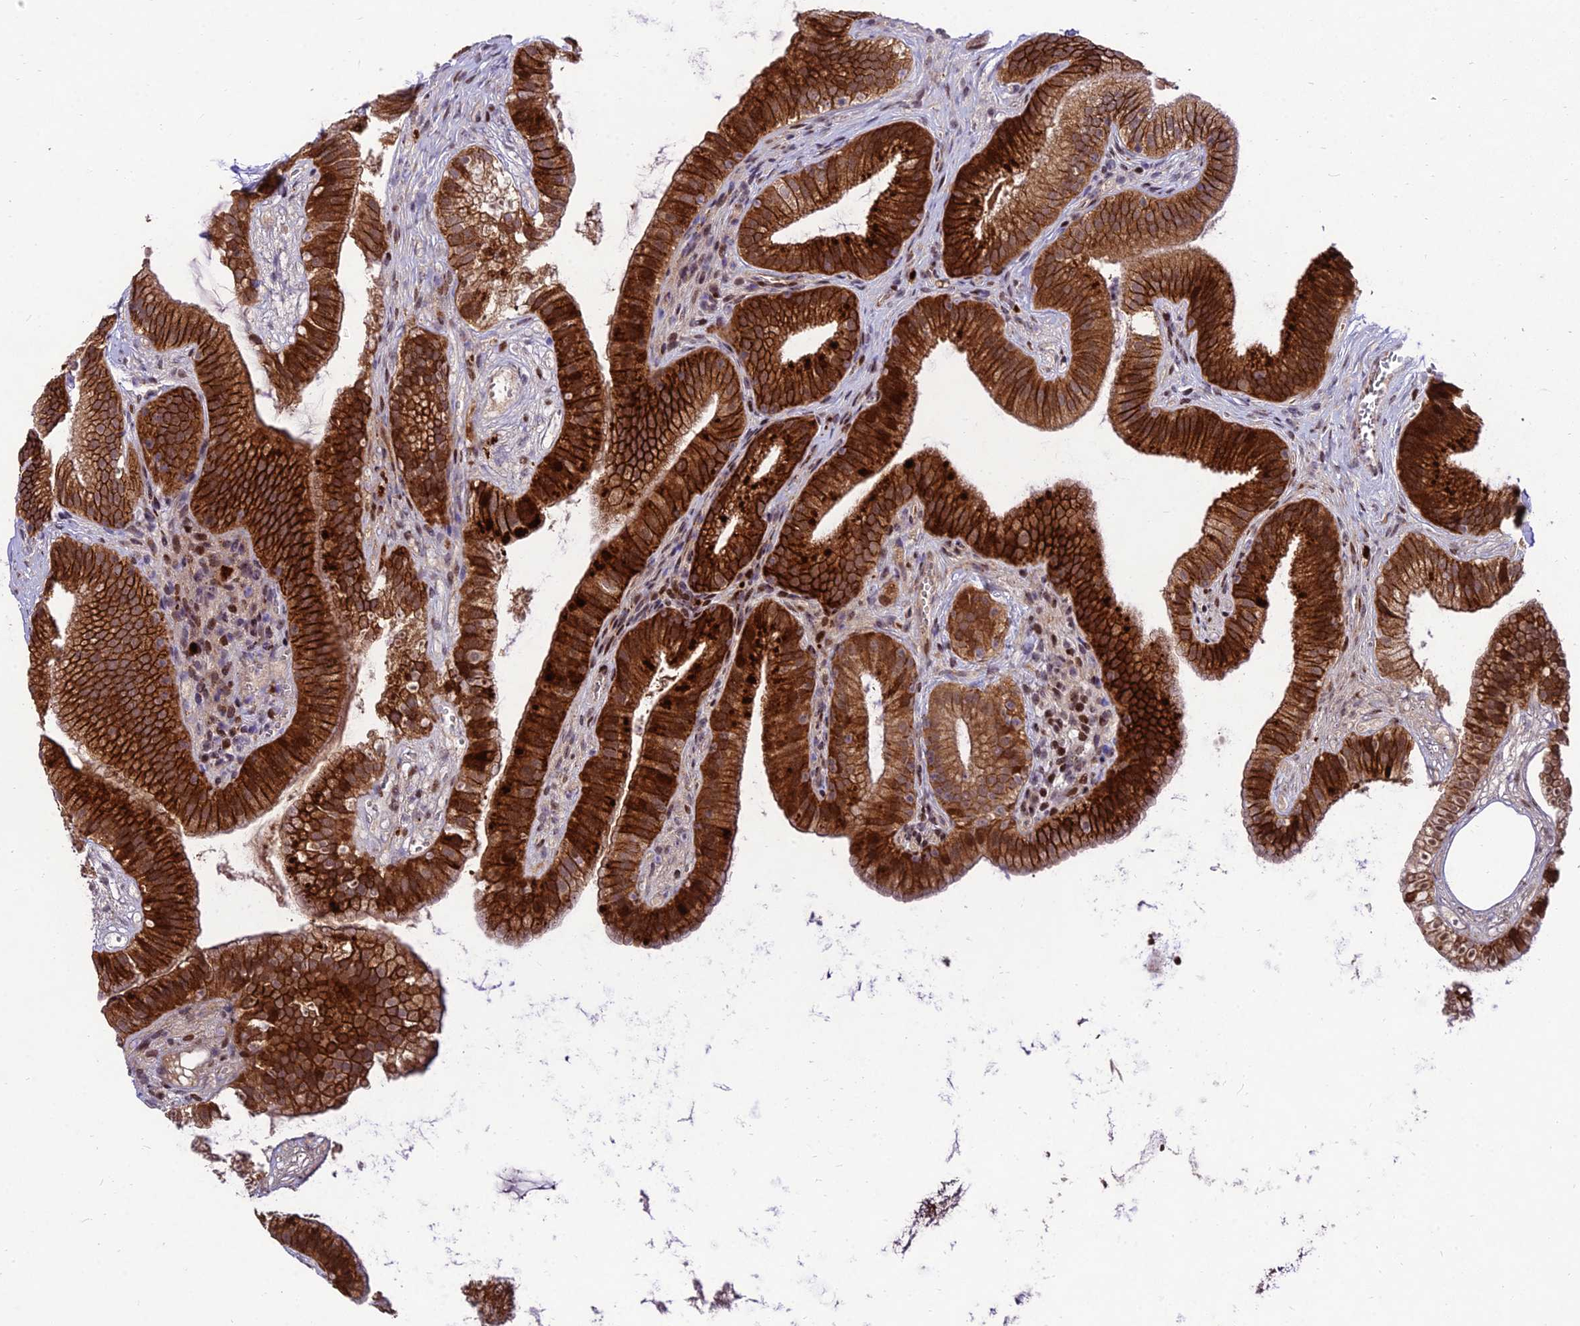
{"staining": {"intensity": "strong", "quantity": ">75%", "location": "cytoplasmic/membranous,nuclear"}, "tissue": "gallbladder", "cell_type": "Glandular cells", "image_type": "normal", "snomed": [{"axis": "morphology", "description": "Normal tissue, NOS"}, {"axis": "topography", "description": "Gallbladder"}], "caption": "Strong cytoplasmic/membranous,nuclear positivity for a protein is present in about >75% of glandular cells of normal gallbladder using immunohistochemistry.", "gene": "MKKS", "patient": {"sex": "female", "age": 54}}